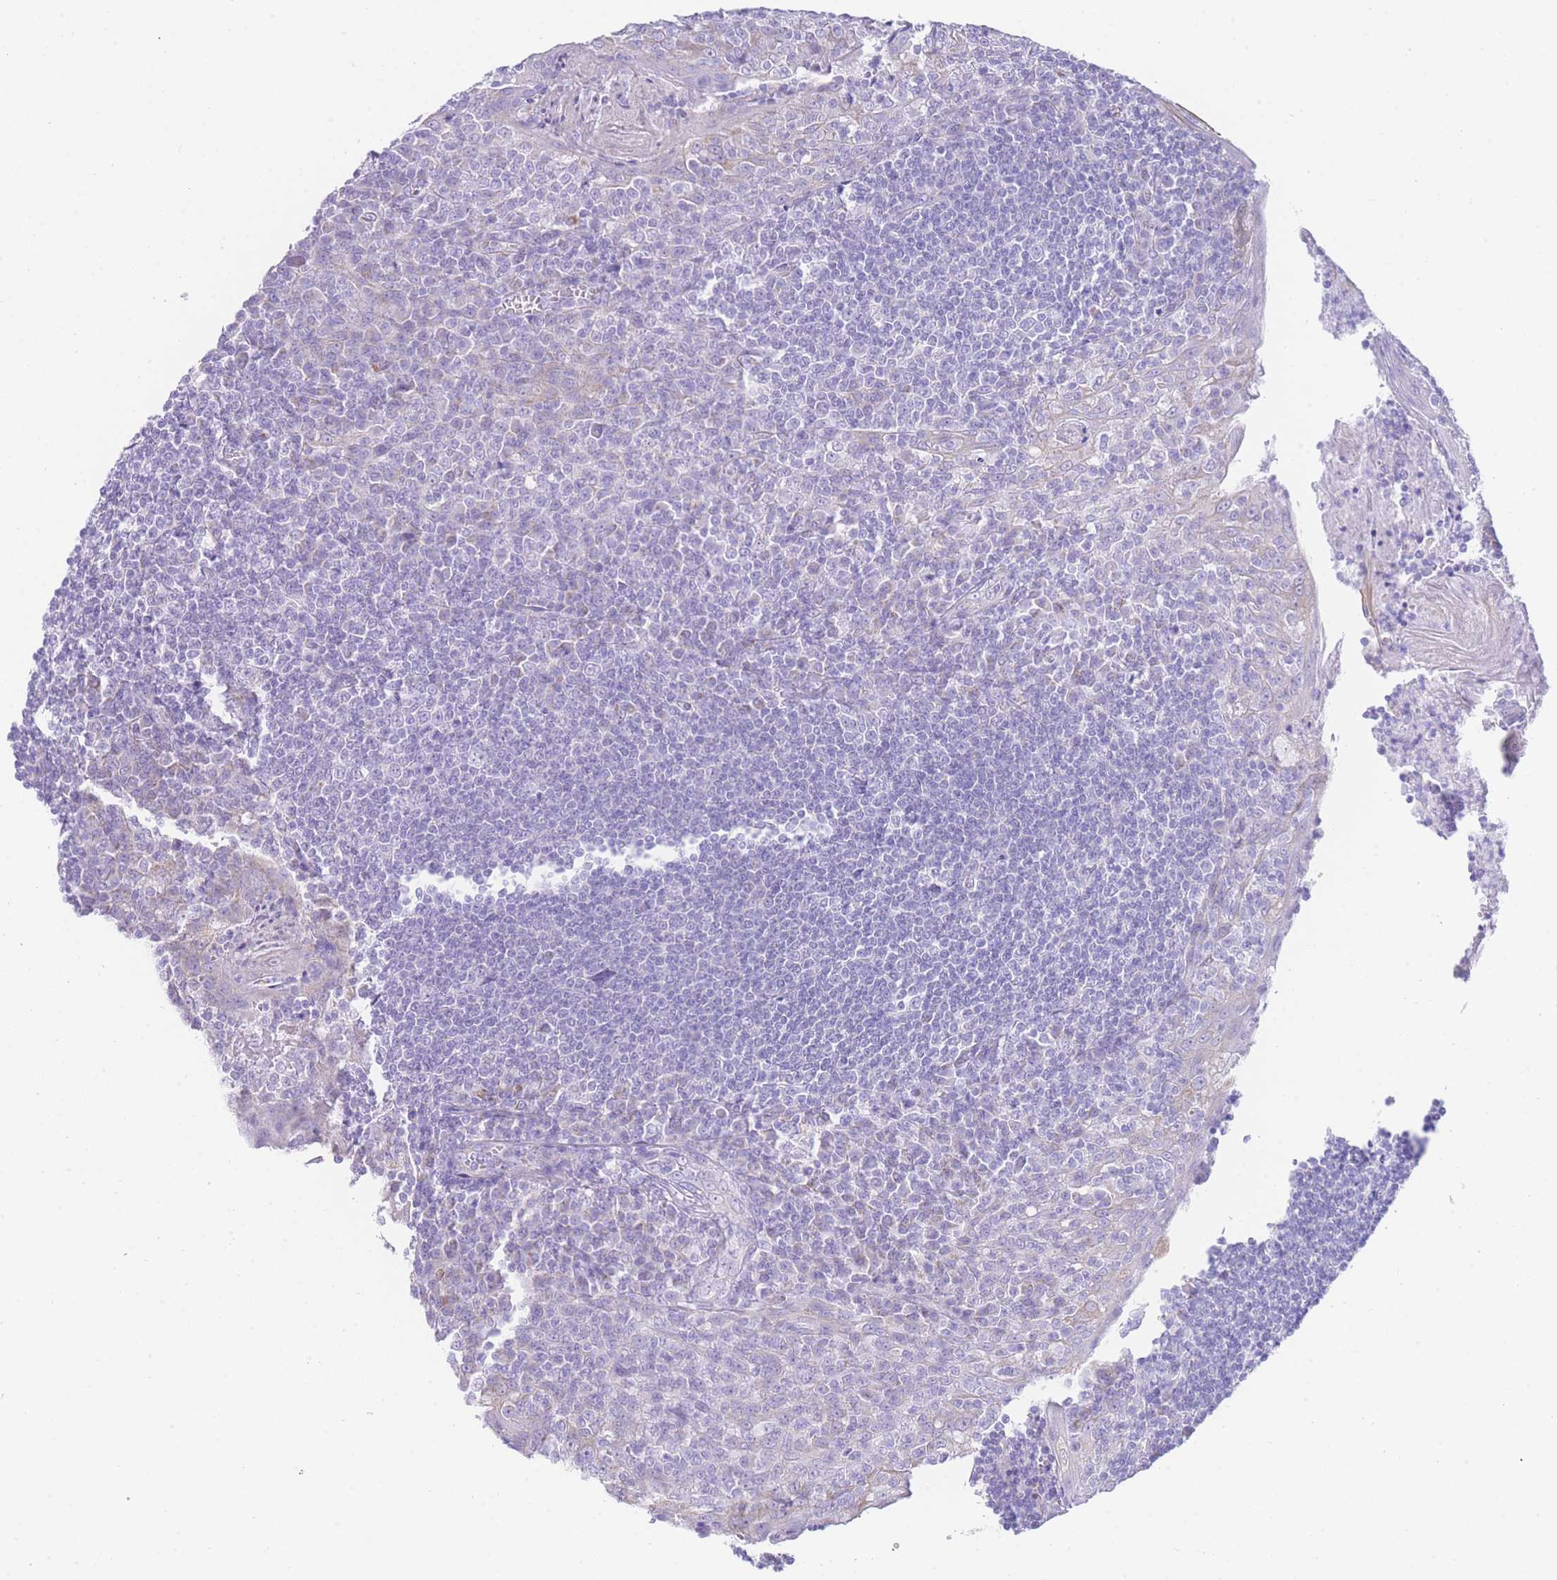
{"staining": {"intensity": "negative", "quantity": "none", "location": "none"}, "tissue": "tonsil", "cell_type": "Germinal center cells", "image_type": "normal", "snomed": [{"axis": "morphology", "description": "Normal tissue, NOS"}, {"axis": "topography", "description": "Tonsil"}], "caption": "A high-resolution image shows IHC staining of normal tonsil, which shows no significant expression in germinal center cells. Nuclei are stained in blue.", "gene": "ACSM4", "patient": {"sex": "male", "age": 27}}